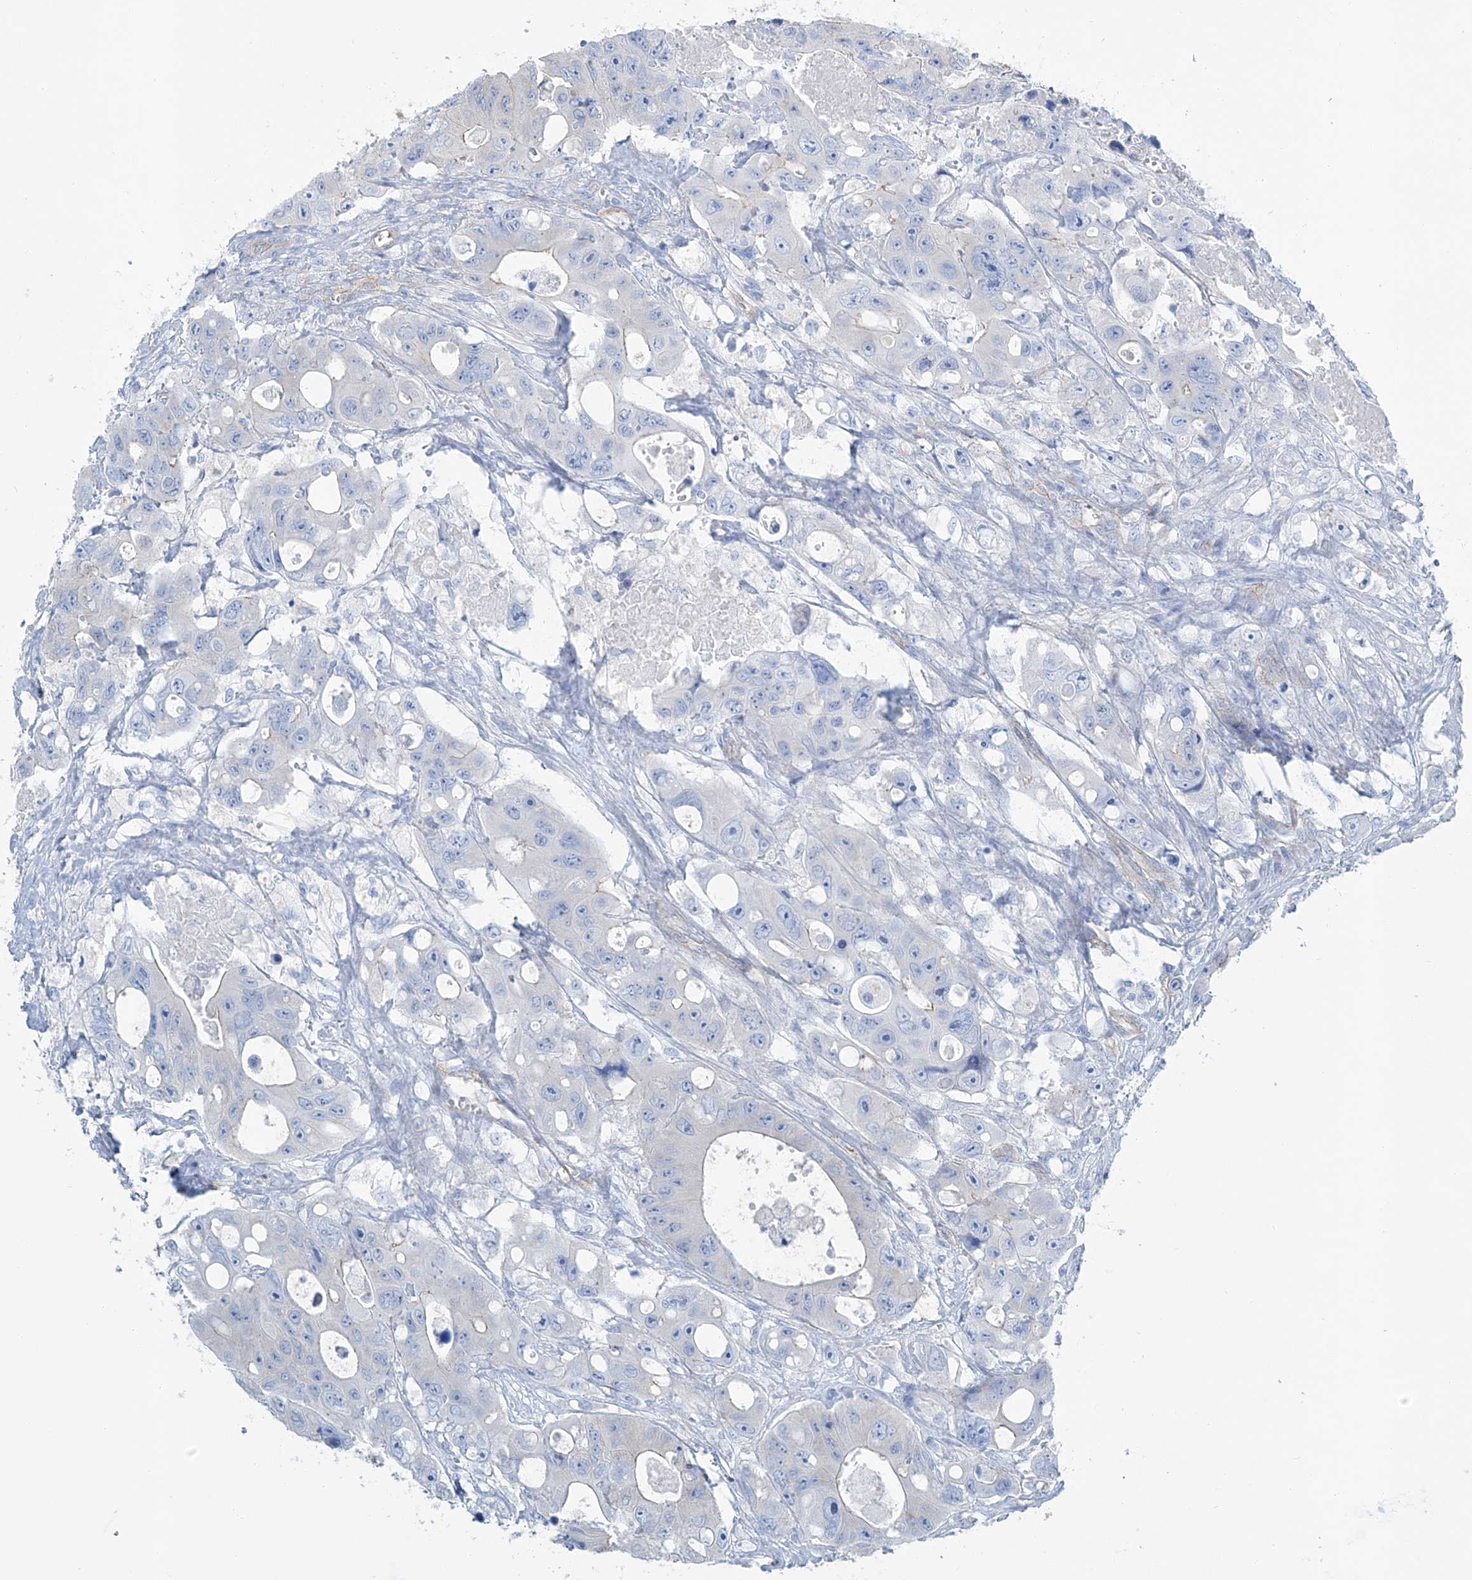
{"staining": {"intensity": "weak", "quantity": "<25%", "location": "cytoplasmic/membranous"}, "tissue": "colorectal cancer", "cell_type": "Tumor cells", "image_type": "cancer", "snomed": [{"axis": "morphology", "description": "Adenocarcinoma, NOS"}, {"axis": "topography", "description": "Colon"}], "caption": "Photomicrograph shows no significant protein staining in tumor cells of colorectal adenocarcinoma. (Stains: DAB (3,3'-diaminobenzidine) IHC with hematoxylin counter stain, Microscopy: brightfield microscopy at high magnification).", "gene": "MAGI1", "patient": {"sex": "female", "age": 46}}